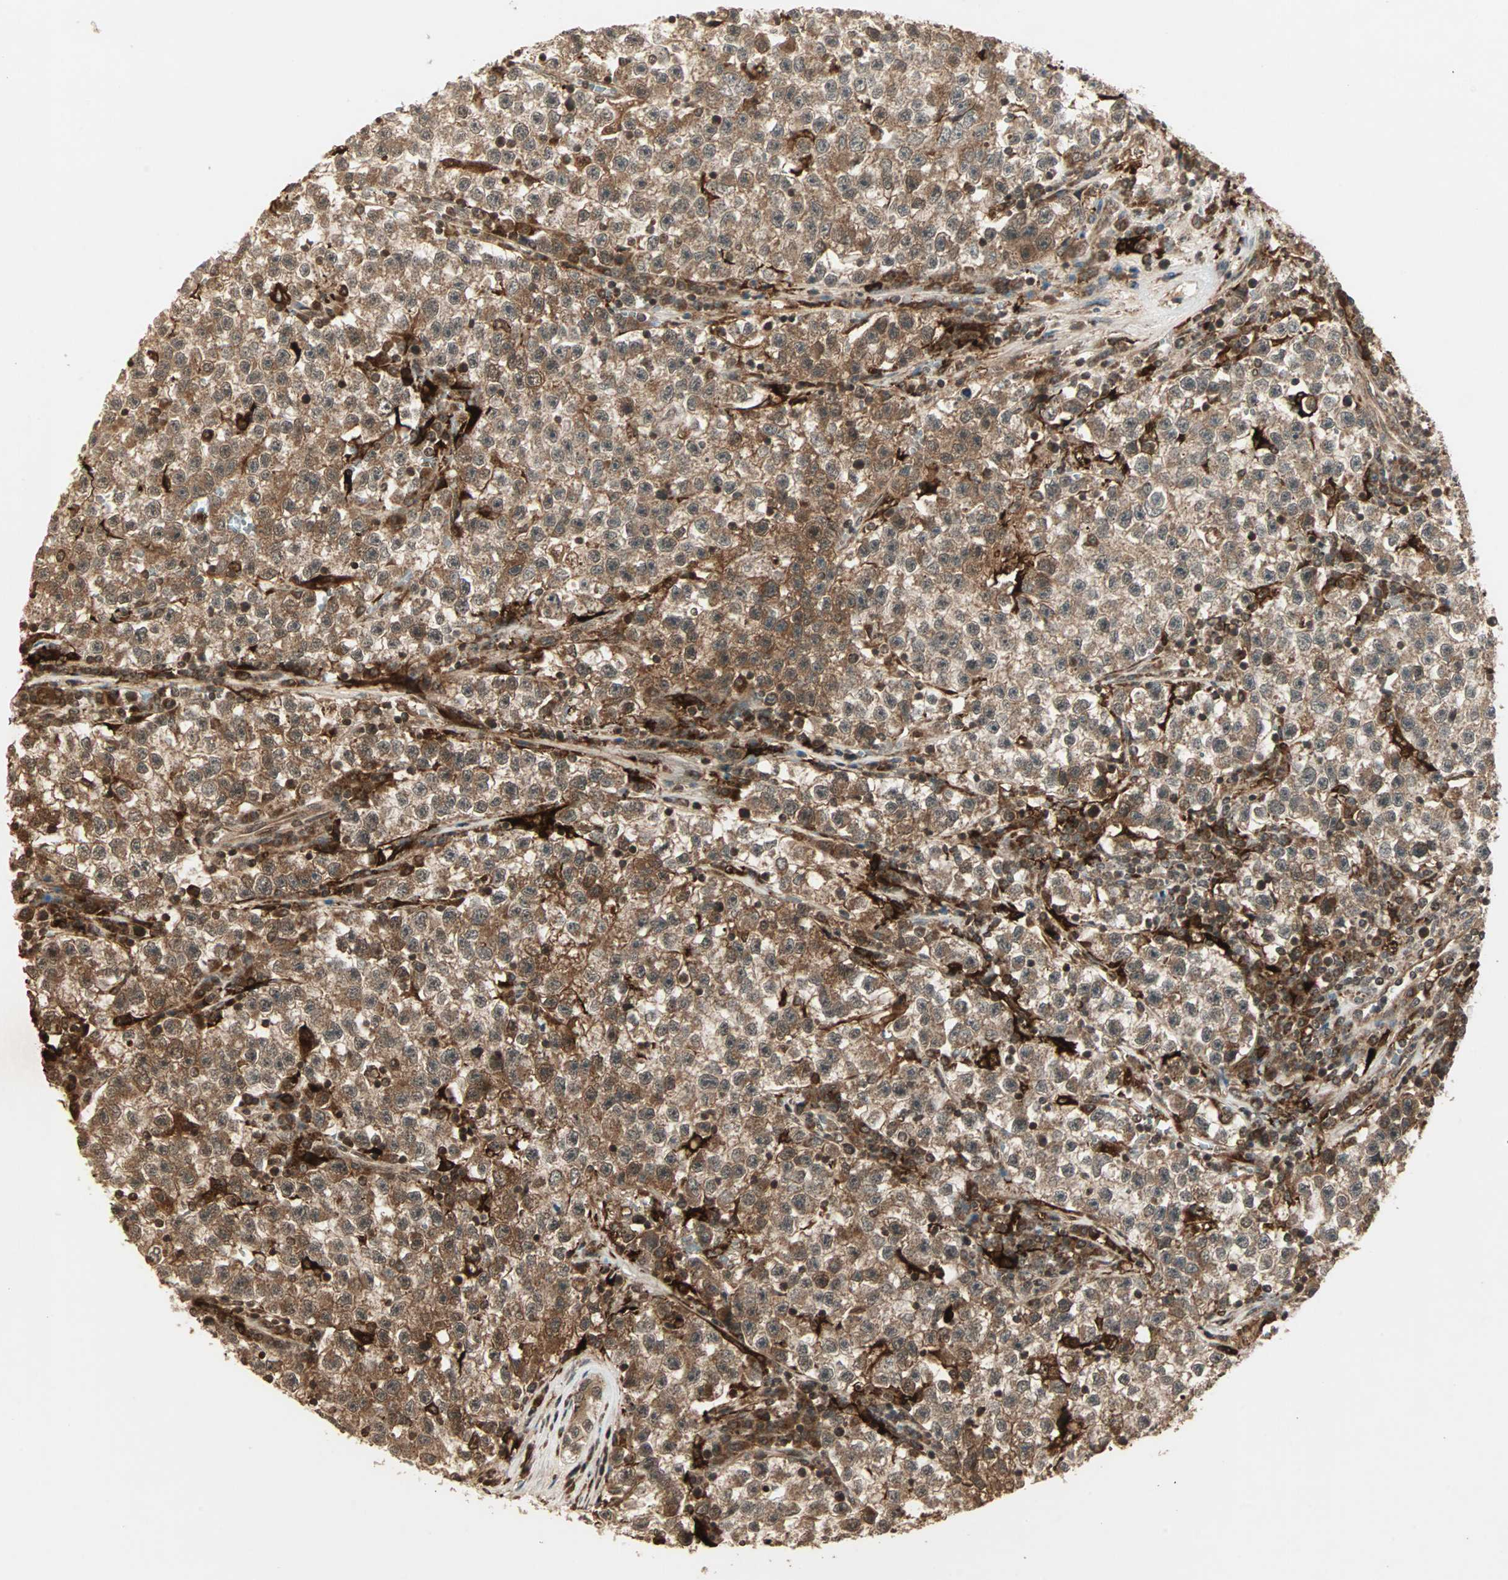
{"staining": {"intensity": "moderate", "quantity": ">75%", "location": "cytoplasmic/membranous"}, "tissue": "testis cancer", "cell_type": "Tumor cells", "image_type": "cancer", "snomed": [{"axis": "morphology", "description": "Seminoma, NOS"}, {"axis": "topography", "description": "Testis"}], "caption": "Immunohistochemical staining of human testis seminoma reveals moderate cytoplasmic/membranous protein expression in approximately >75% of tumor cells. Nuclei are stained in blue.", "gene": "RFFL", "patient": {"sex": "male", "age": 22}}